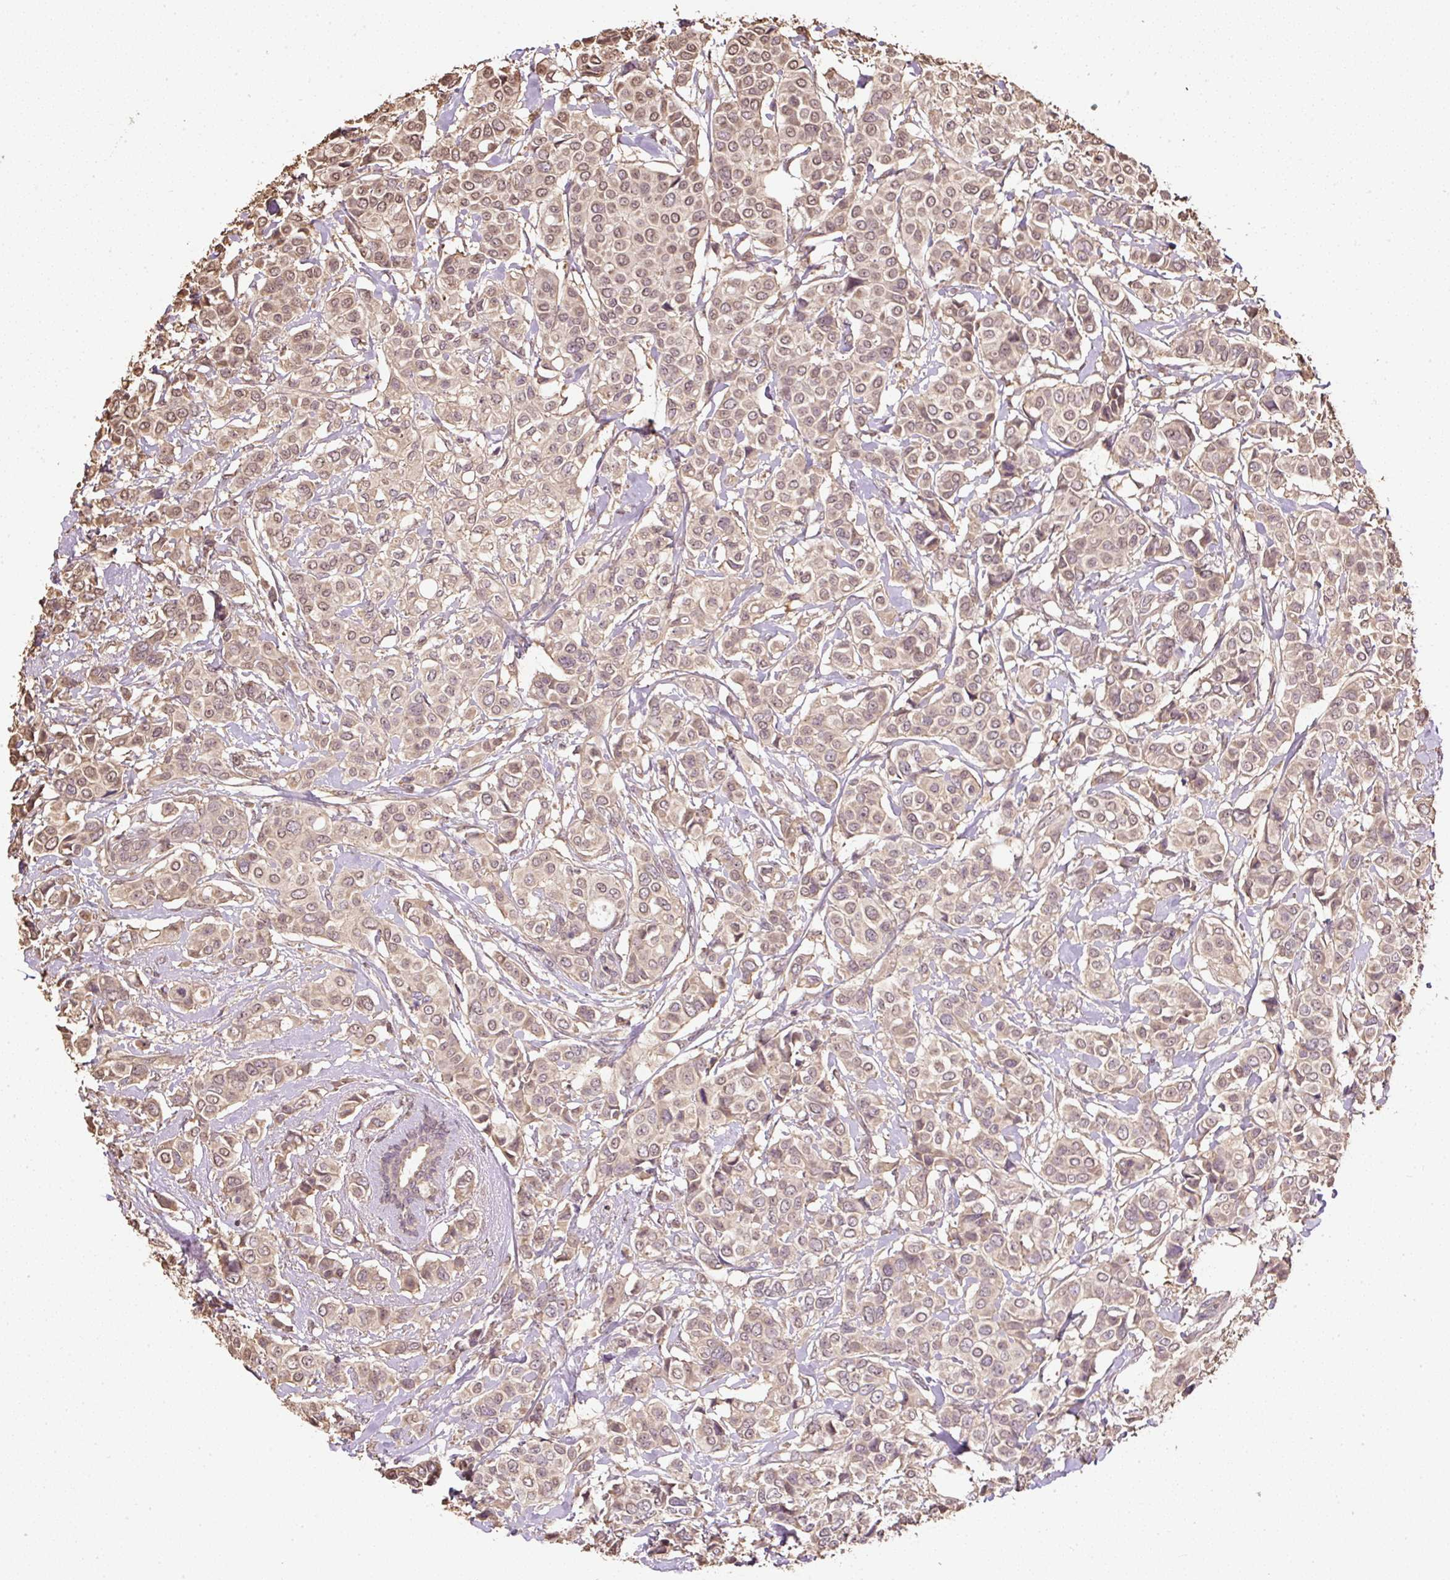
{"staining": {"intensity": "moderate", "quantity": ">75%", "location": "cytoplasmic/membranous,nuclear"}, "tissue": "breast cancer", "cell_type": "Tumor cells", "image_type": "cancer", "snomed": [{"axis": "morphology", "description": "Lobular carcinoma"}, {"axis": "topography", "description": "Breast"}], "caption": "Immunohistochemical staining of human lobular carcinoma (breast) reveals medium levels of moderate cytoplasmic/membranous and nuclear protein staining in approximately >75% of tumor cells.", "gene": "TMEM170B", "patient": {"sex": "female", "age": 51}}